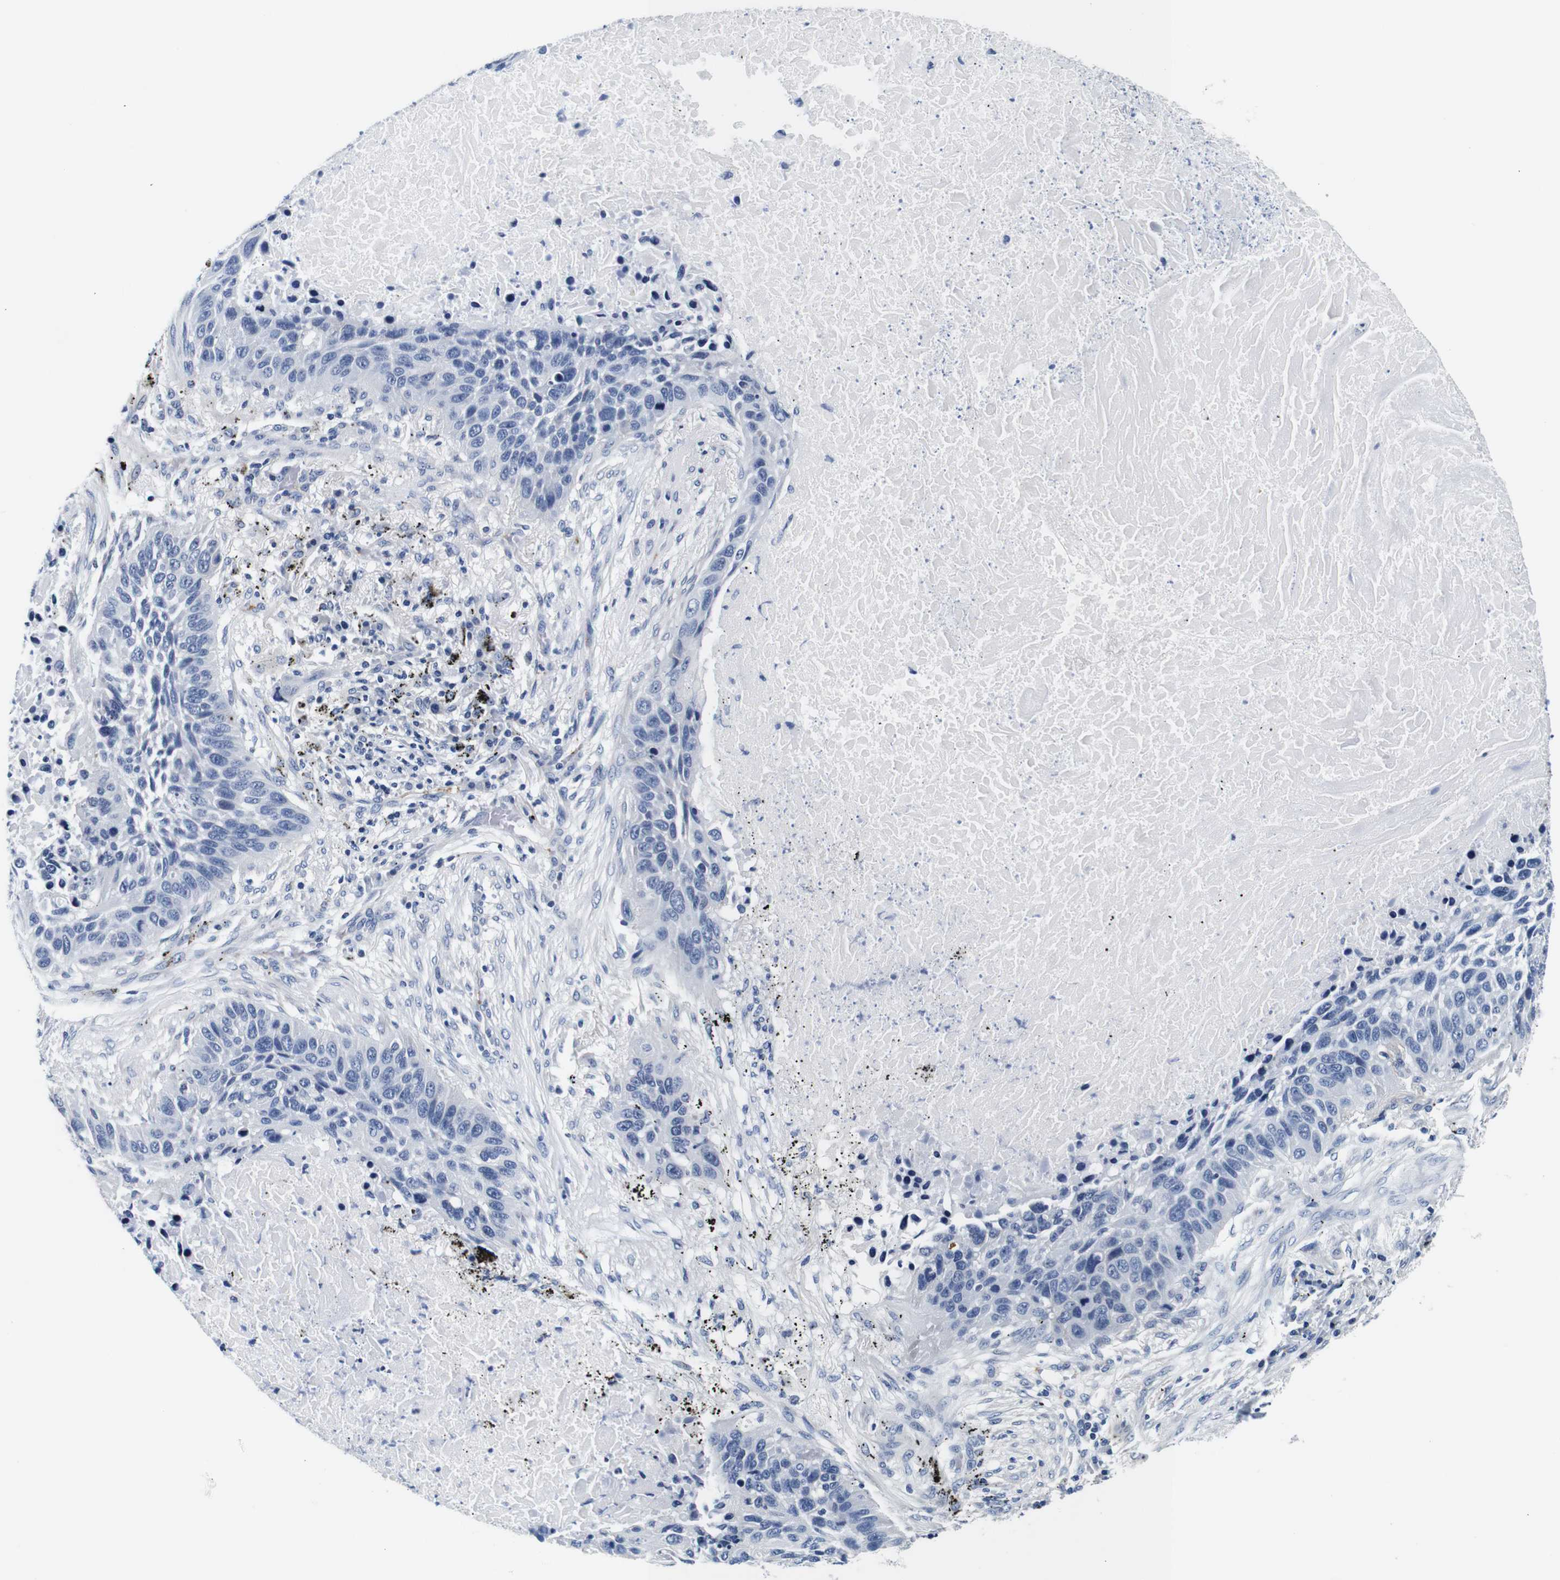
{"staining": {"intensity": "negative", "quantity": "none", "location": "none"}, "tissue": "lung cancer", "cell_type": "Tumor cells", "image_type": "cancer", "snomed": [{"axis": "morphology", "description": "Squamous cell carcinoma, NOS"}, {"axis": "topography", "description": "Lung"}], "caption": "The micrograph exhibits no significant expression in tumor cells of lung cancer (squamous cell carcinoma).", "gene": "GP1BA", "patient": {"sex": "male", "age": 57}}